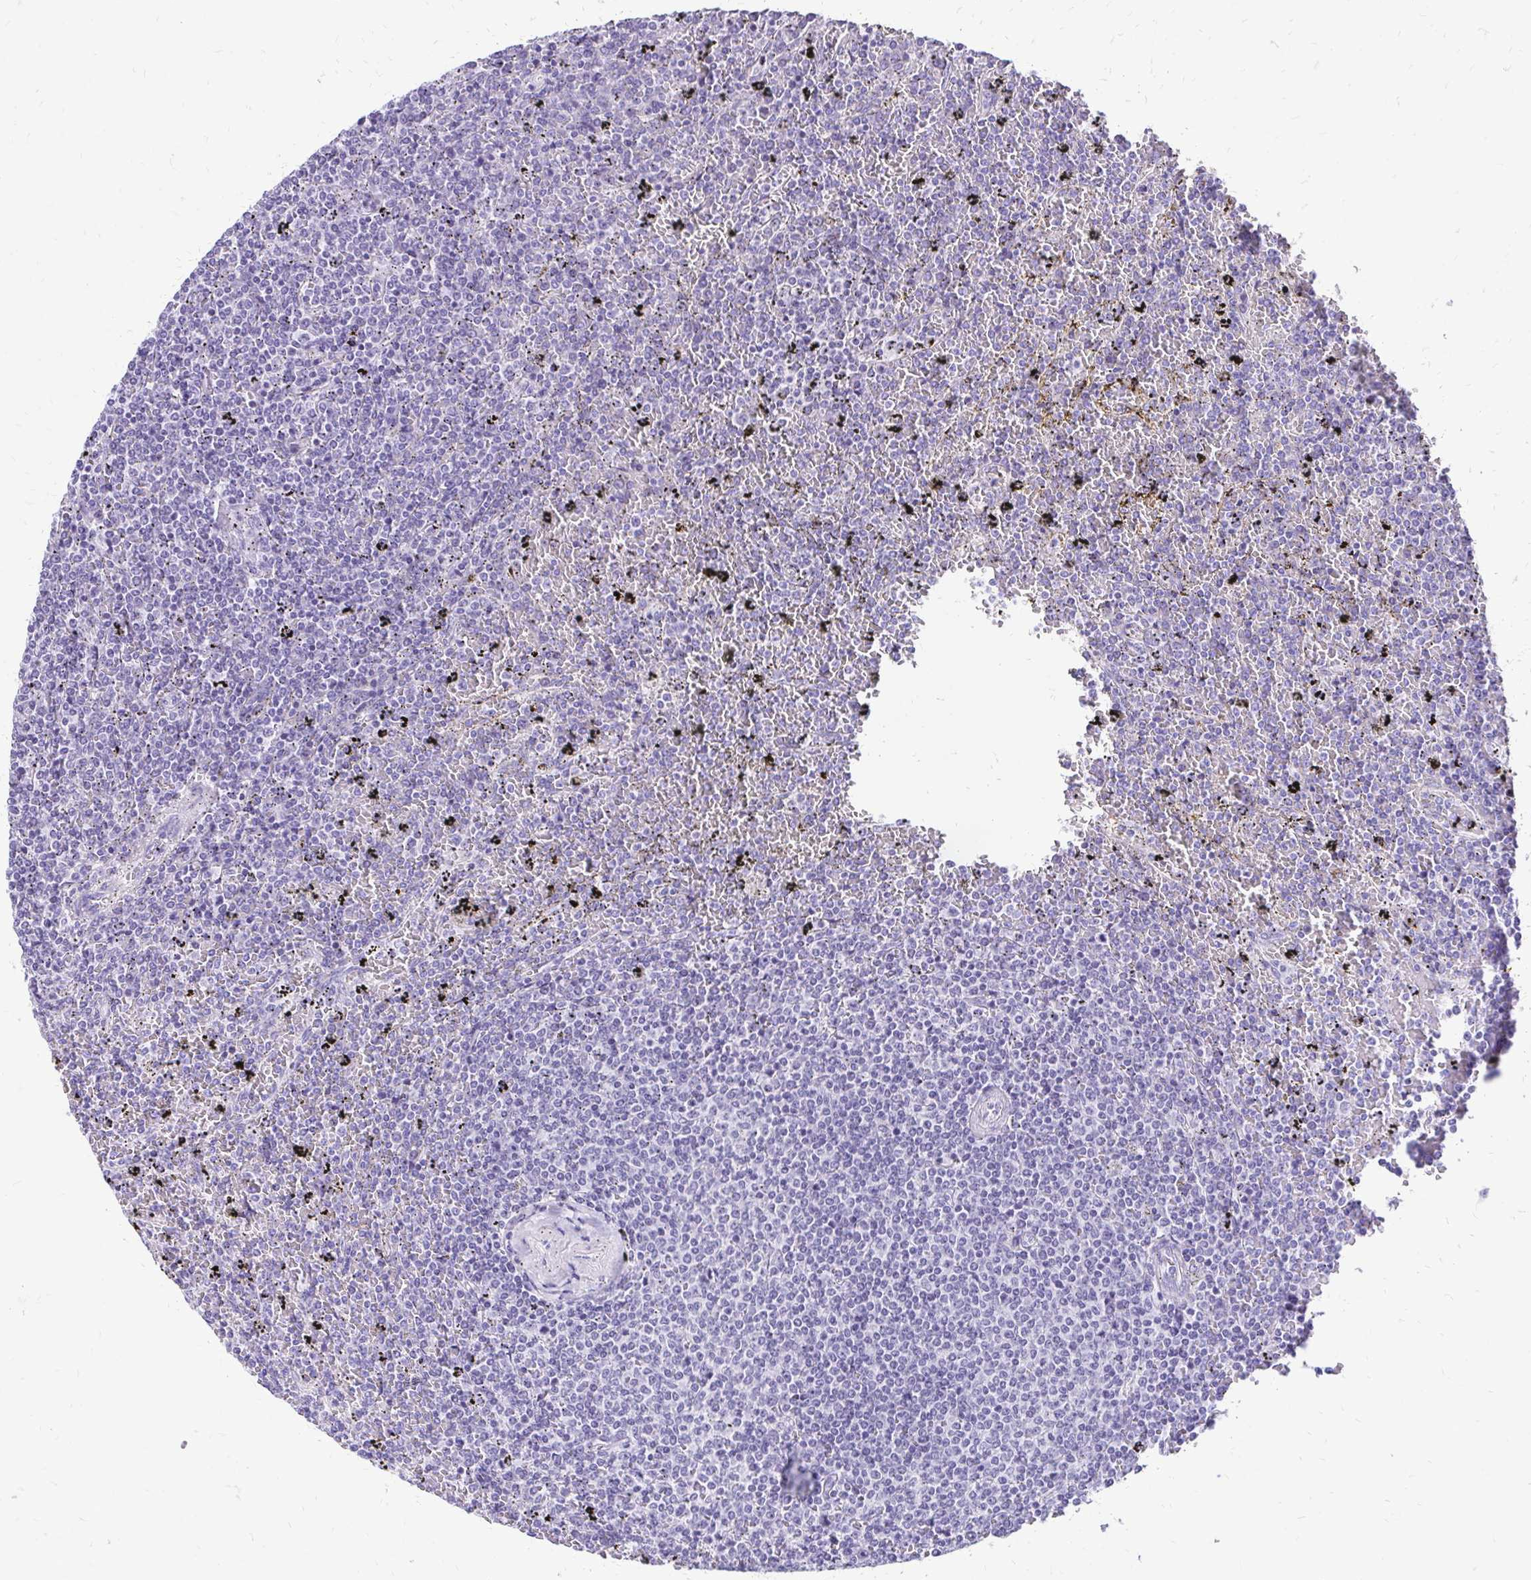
{"staining": {"intensity": "negative", "quantity": "none", "location": "none"}, "tissue": "lymphoma", "cell_type": "Tumor cells", "image_type": "cancer", "snomed": [{"axis": "morphology", "description": "Malignant lymphoma, non-Hodgkin's type, Low grade"}, {"axis": "topography", "description": "Spleen"}], "caption": "Immunohistochemistry (IHC) histopathology image of lymphoma stained for a protein (brown), which displays no expression in tumor cells.", "gene": "SLC32A1", "patient": {"sex": "female", "age": 77}}